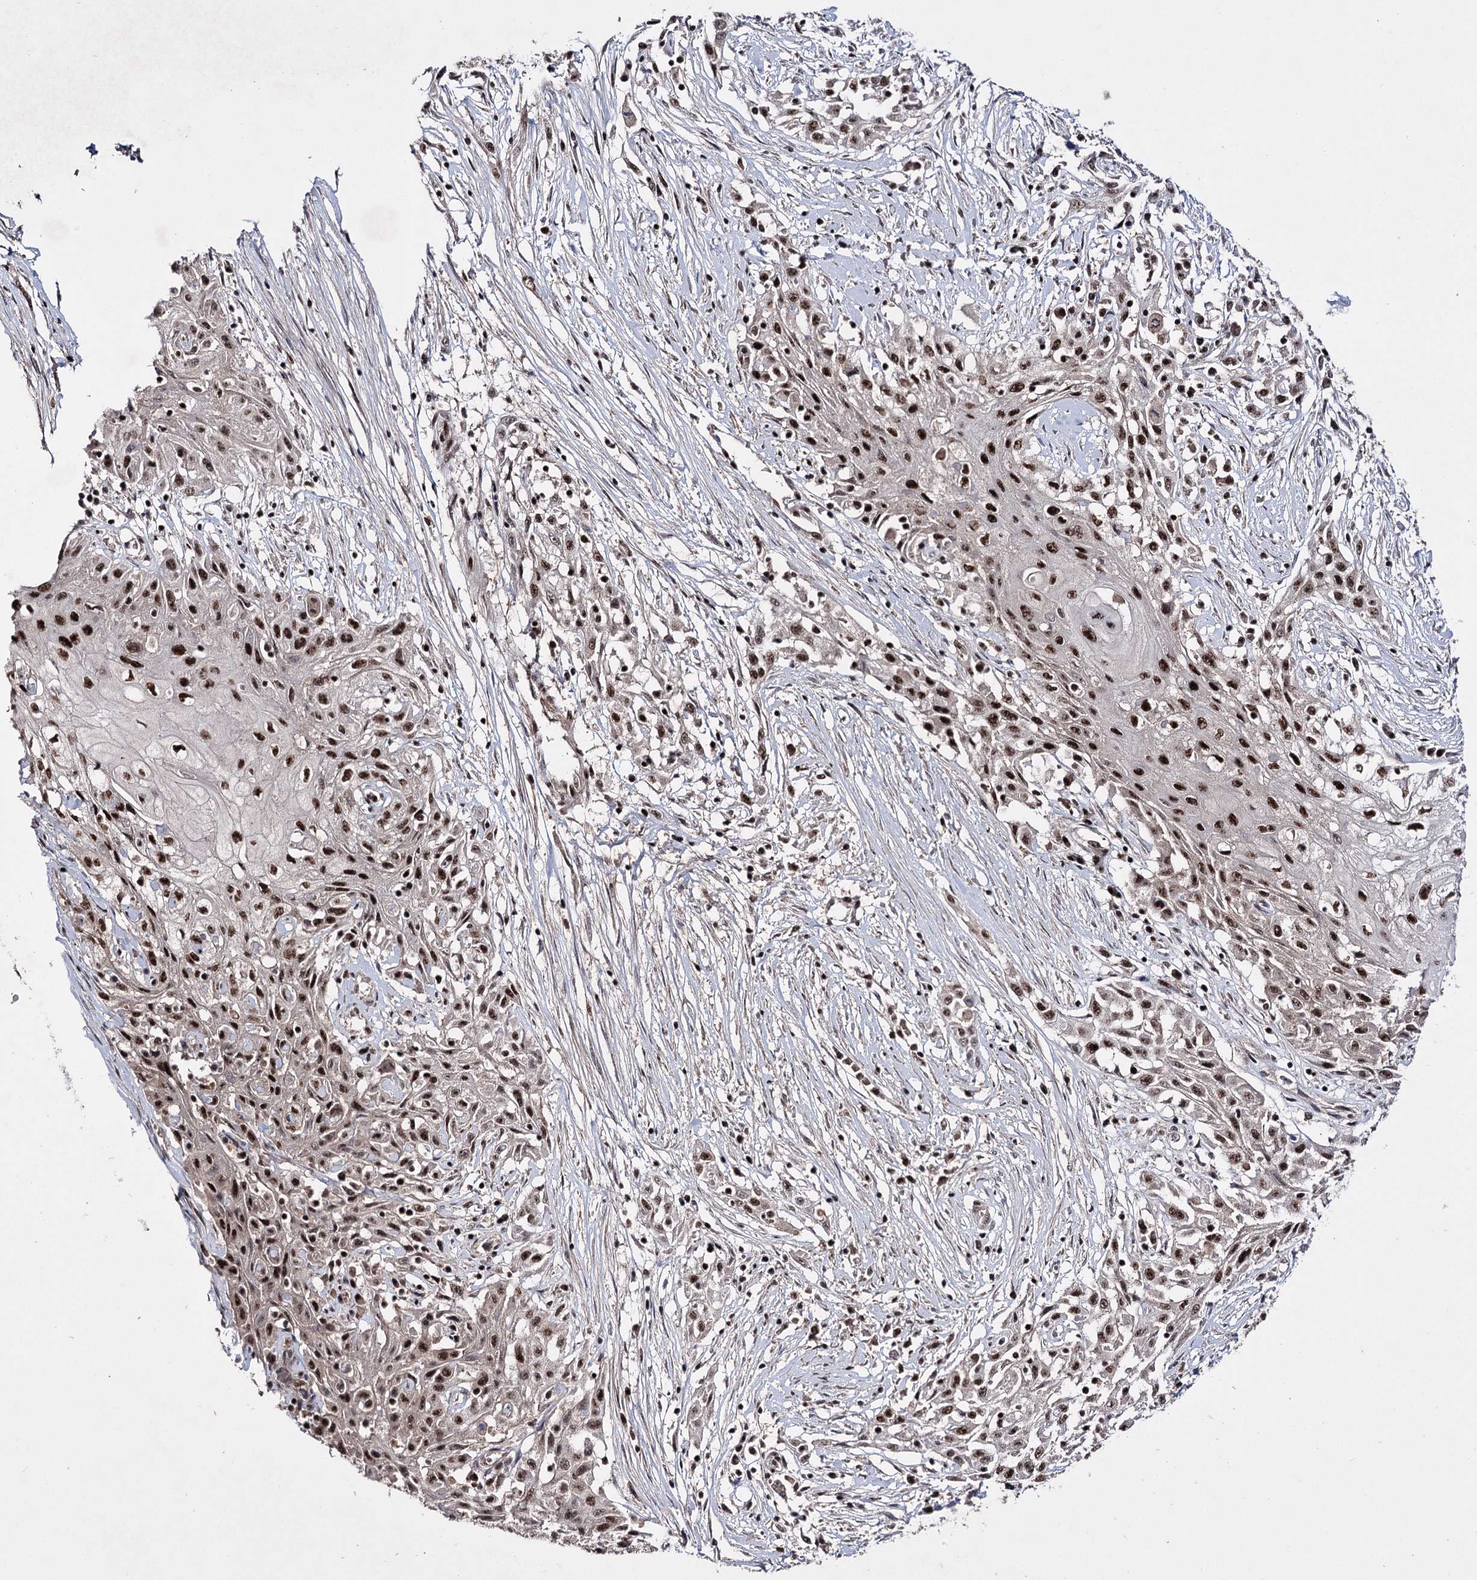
{"staining": {"intensity": "strong", "quantity": ">75%", "location": "nuclear"}, "tissue": "skin cancer", "cell_type": "Tumor cells", "image_type": "cancer", "snomed": [{"axis": "morphology", "description": "Squamous cell carcinoma, NOS"}, {"axis": "morphology", "description": "Squamous cell carcinoma, metastatic, NOS"}, {"axis": "topography", "description": "Skin"}, {"axis": "topography", "description": "Lymph node"}], "caption": "This photomicrograph exhibits immunohistochemistry (IHC) staining of human skin cancer (metastatic squamous cell carcinoma), with high strong nuclear expression in about >75% of tumor cells.", "gene": "PRPF40A", "patient": {"sex": "male", "age": 75}}